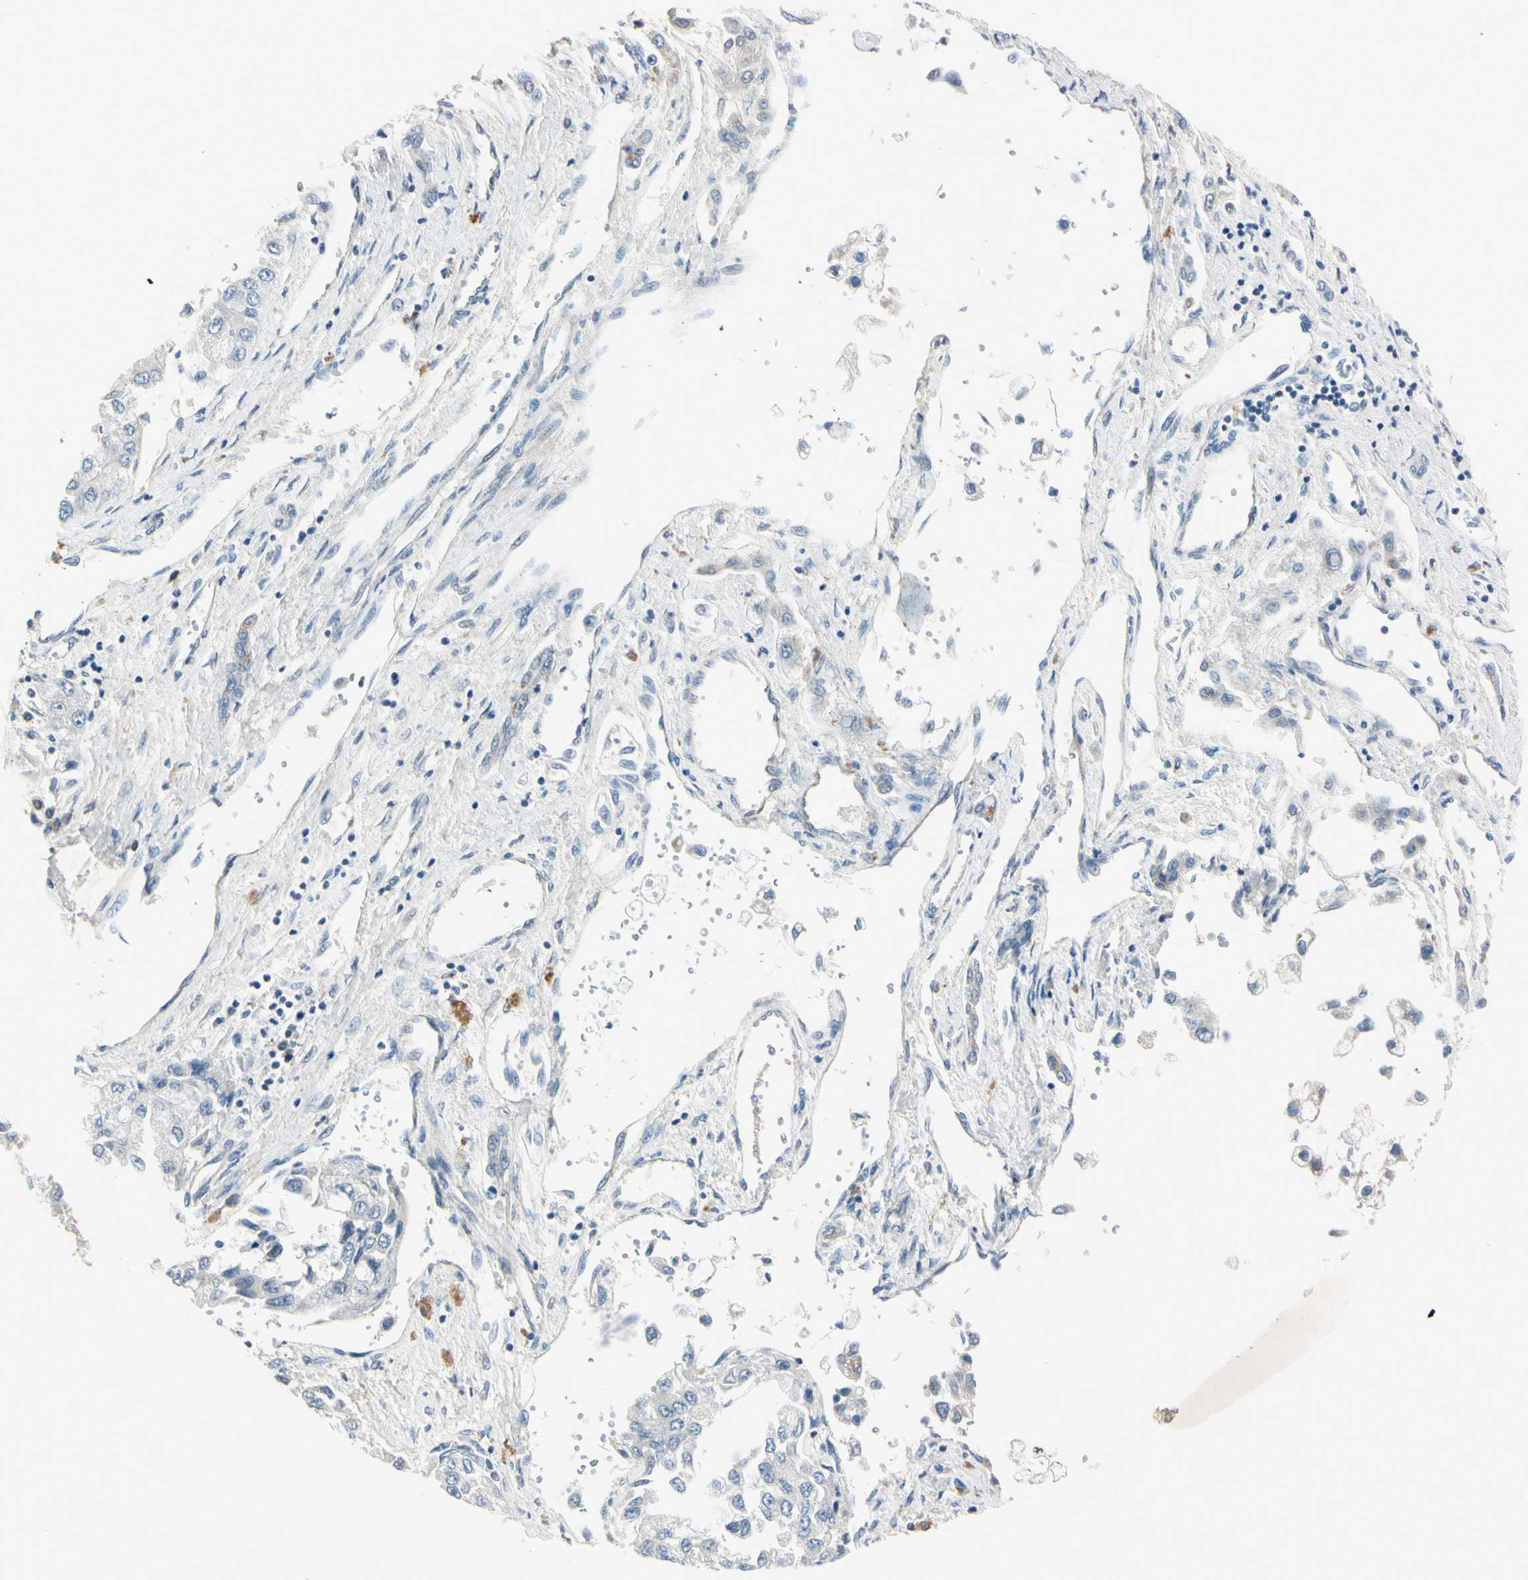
{"staining": {"intensity": "negative", "quantity": "none", "location": "none"}, "tissue": "liver cancer", "cell_type": "Tumor cells", "image_type": "cancer", "snomed": [{"axis": "morphology", "description": "Carcinoma, Hepatocellular, NOS"}, {"axis": "topography", "description": "Liver"}], "caption": "This is a photomicrograph of immunohistochemistry staining of liver cancer (hepatocellular carcinoma), which shows no staining in tumor cells.", "gene": "AATK", "patient": {"sex": "female", "age": 66}}